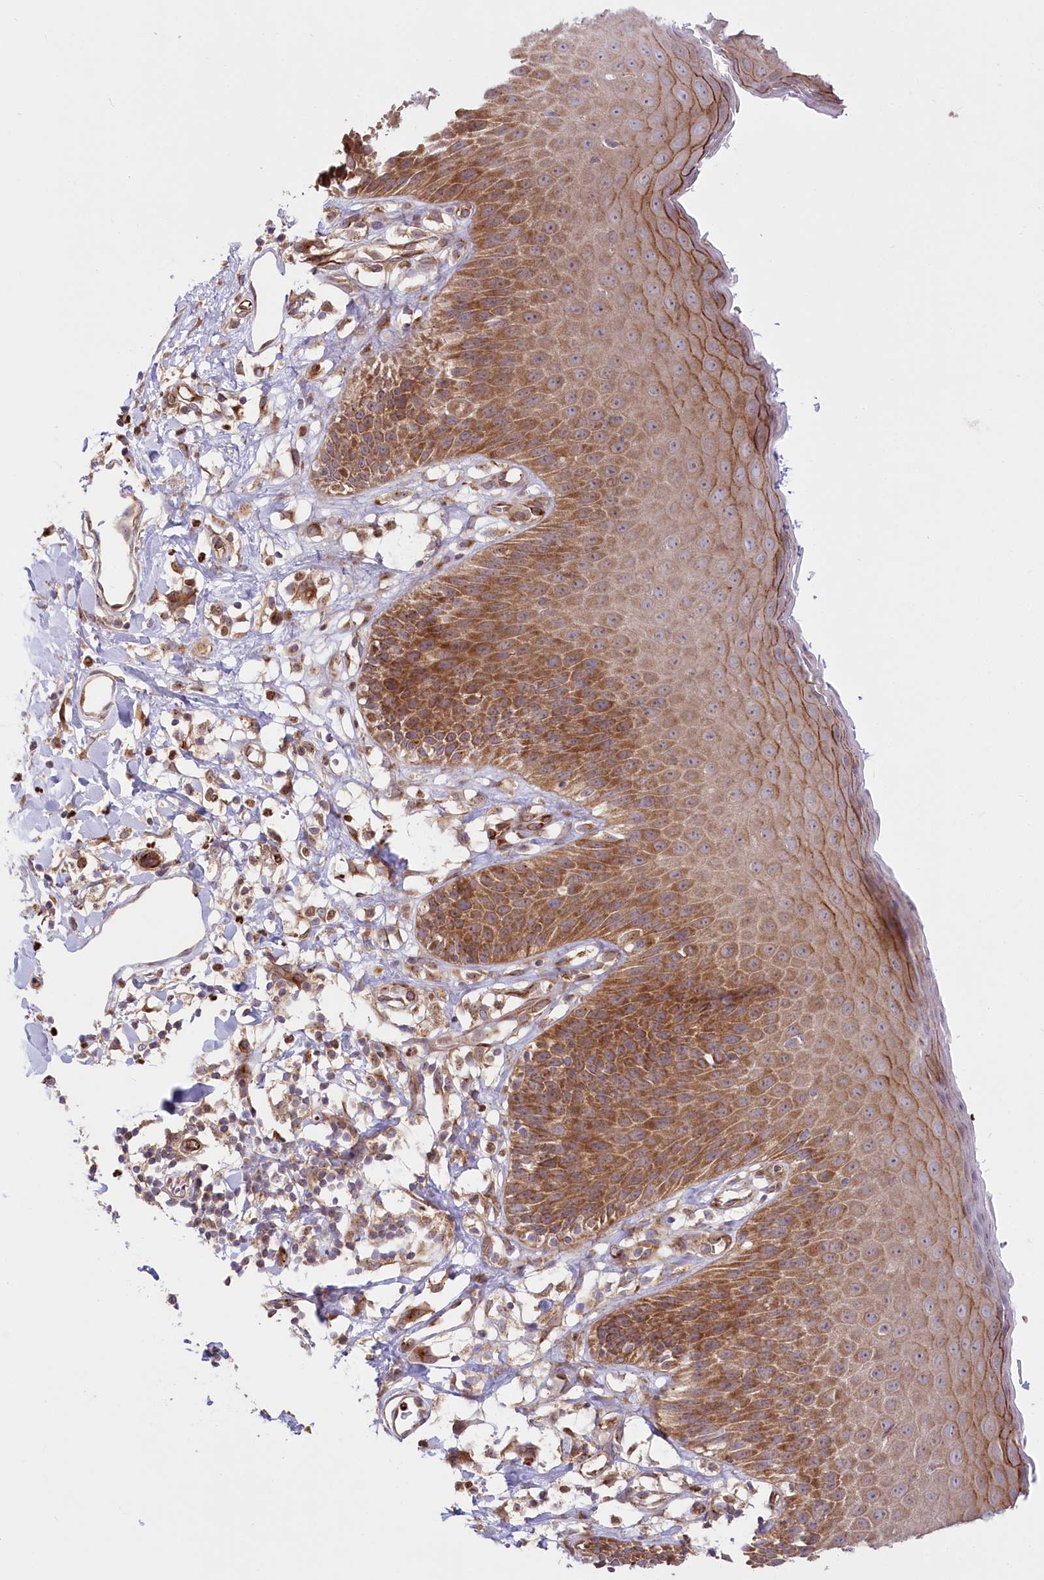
{"staining": {"intensity": "moderate", "quantity": ">75%", "location": "cytoplasmic/membranous"}, "tissue": "skin", "cell_type": "Epidermal cells", "image_type": "normal", "snomed": [{"axis": "morphology", "description": "Normal tissue, NOS"}, {"axis": "topography", "description": "Vulva"}], "caption": "Protein expression analysis of benign skin exhibits moderate cytoplasmic/membranous staining in approximately >75% of epidermal cells. The protein is stained brown, and the nuclei are stained in blue (DAB (3,3'-diaminobenzidine) IHC with brightfield microscopy, high magnification).", "gene": "COMMD3", "patient": {"sex": "female", "age": 68}}